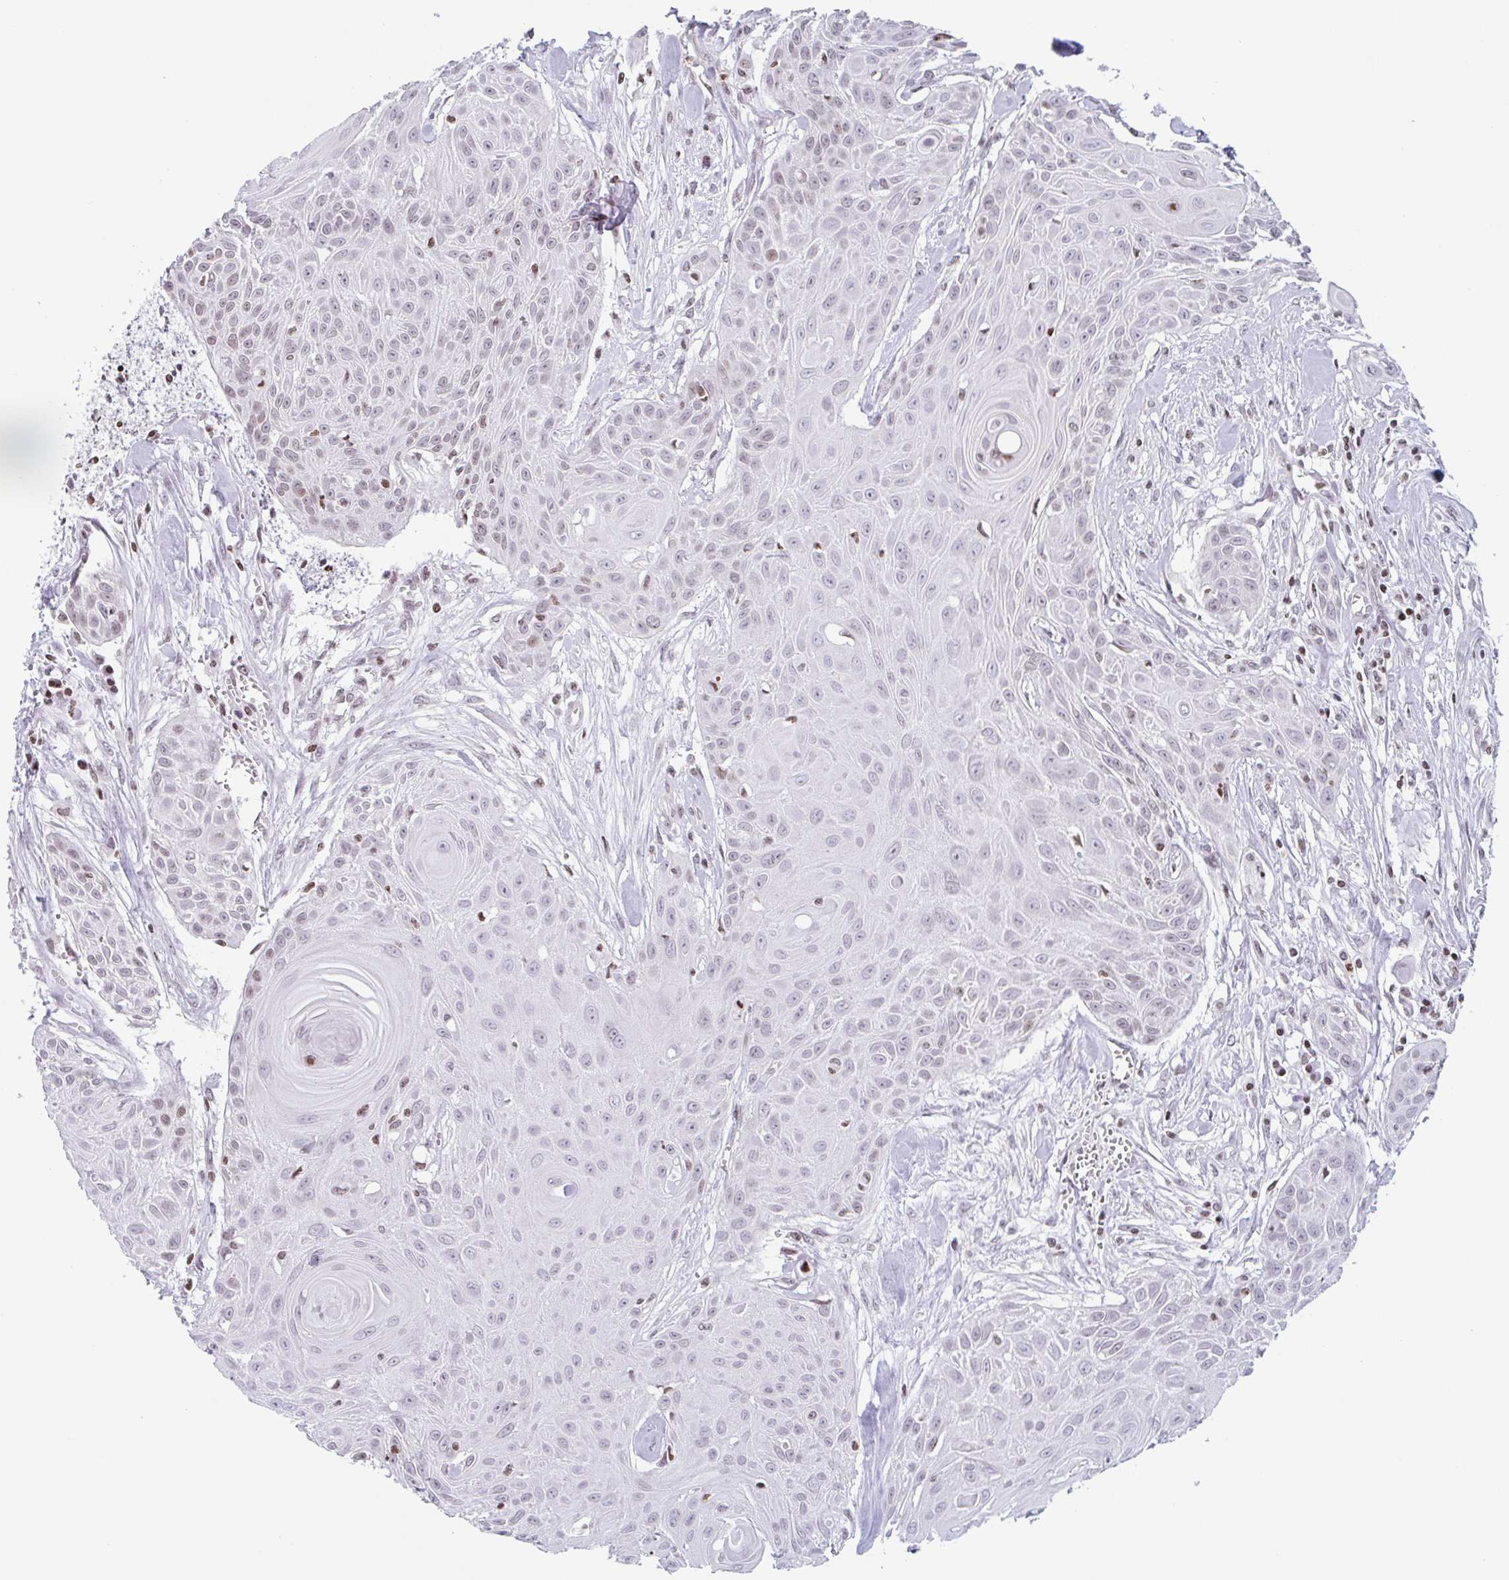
{"staining": {"intensity": "weak", "quantity": "25%-75%", "location": "nuclear"}, "tissue": "head and neck cancer", "cell_type": "Tumor cells", "image_type": "cancer", "snomed": [{"axis": "morphology", "description": "Squamous cell carcinoma, NOS"}, {"axis": "topography", "description": "Lymph node"}, {"axis": "topography", "description": "Salivary gland"}, {"axis": "topography", "description": "Head-Neck"}], "caption": "Brown immunohistochemical staining in human squamous cell carcinoma (head and neck) shows weak nuclear positivity in about 25%-75% of tumor cells.", "gene": "NOL6", "patient": {"sex": "female", "age": 74}}